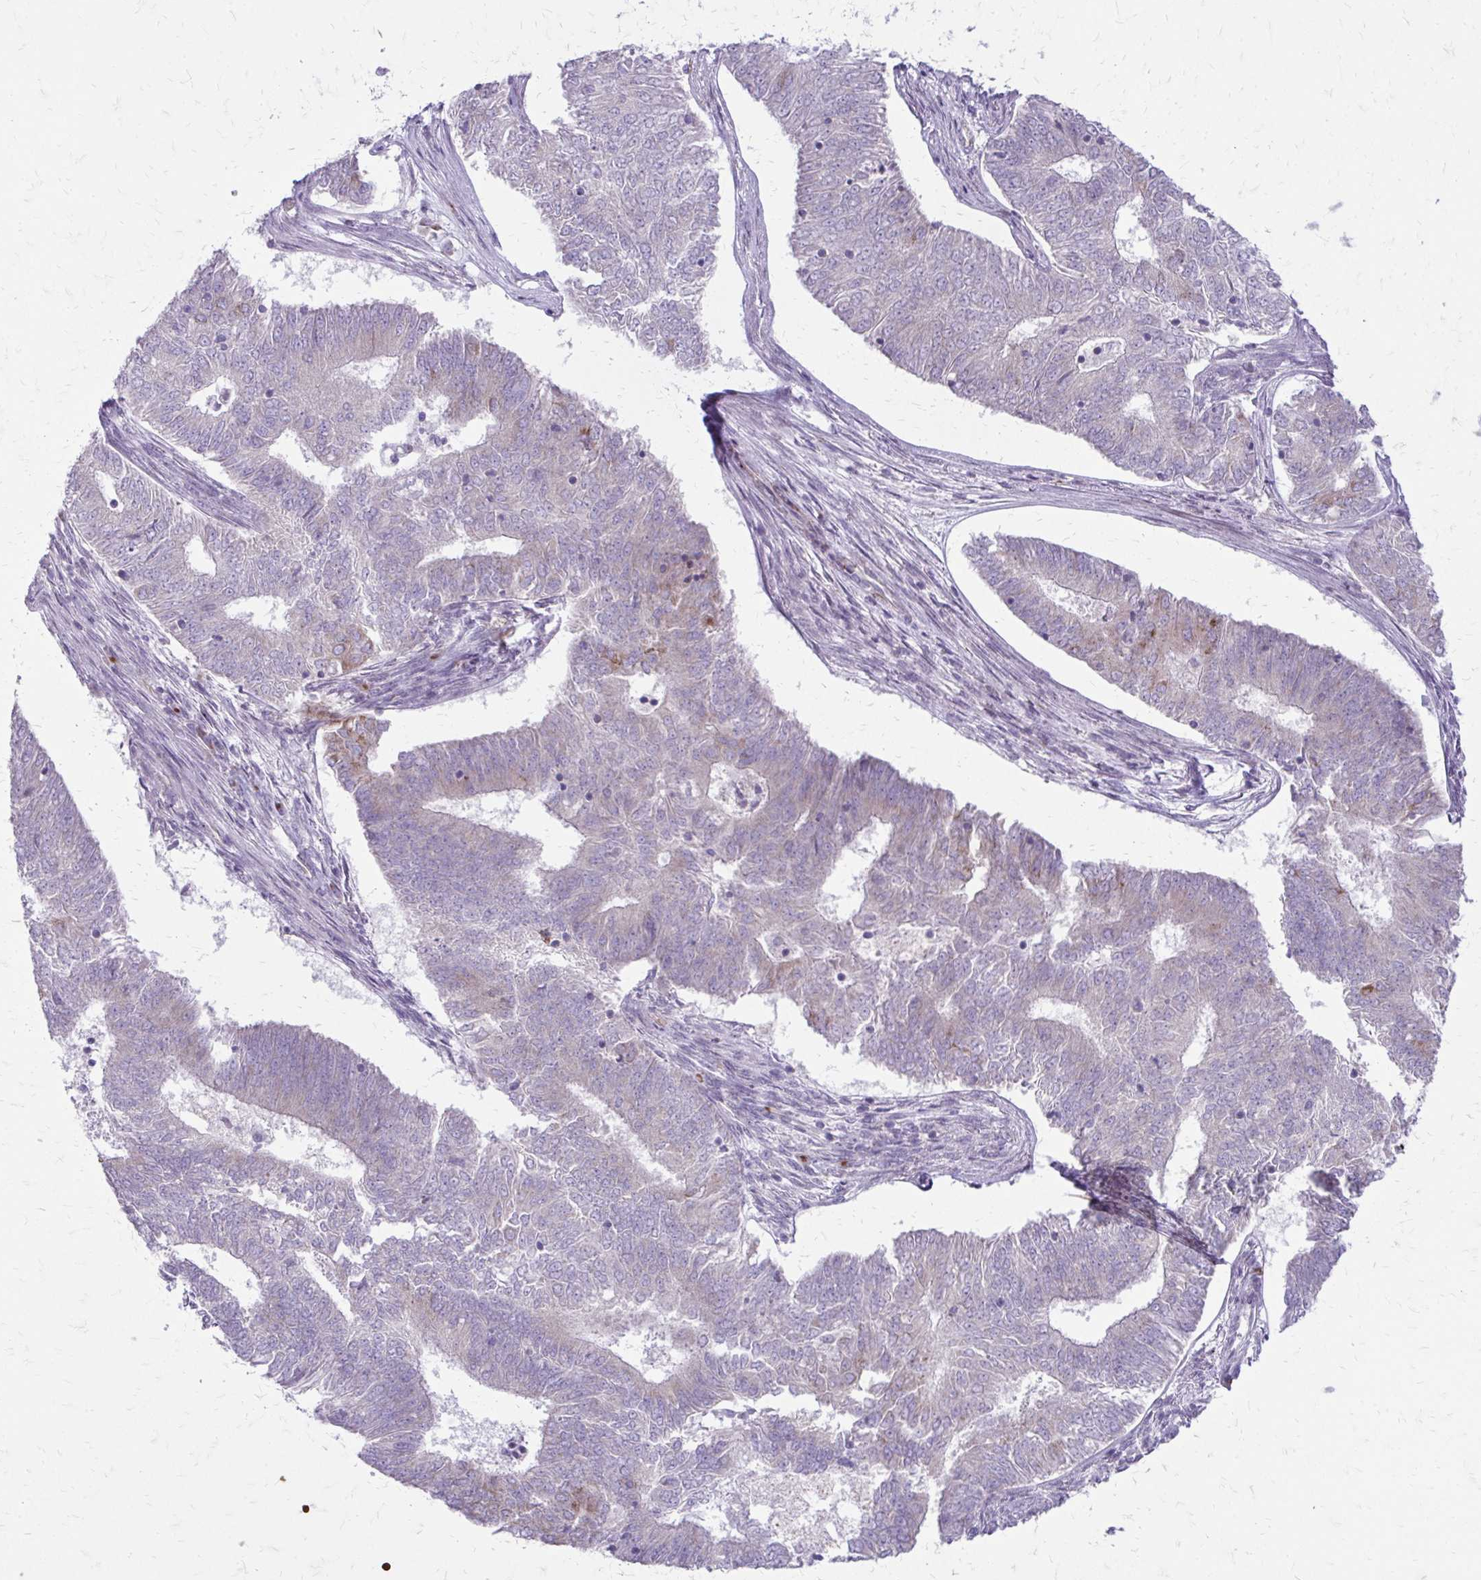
{"staining": {"intensity": "negative", "quantity": "none", "location": "none"}, "tissue": "endometrial cancer", "cell_type": "Tumor cells", "image_type": "cancer", "snomed": [{"axis": "morphology", "description": "Adenocarcinoma, NOS"}, {"axis": "topography", "description": "Endometrium"}], "caption": "Immunohistochemistry of human endometrial adenocarcinoma shows no staining in tumor cells.", "gene": "FUNDC2", "patient": {"sex": "female", "age": 62}}